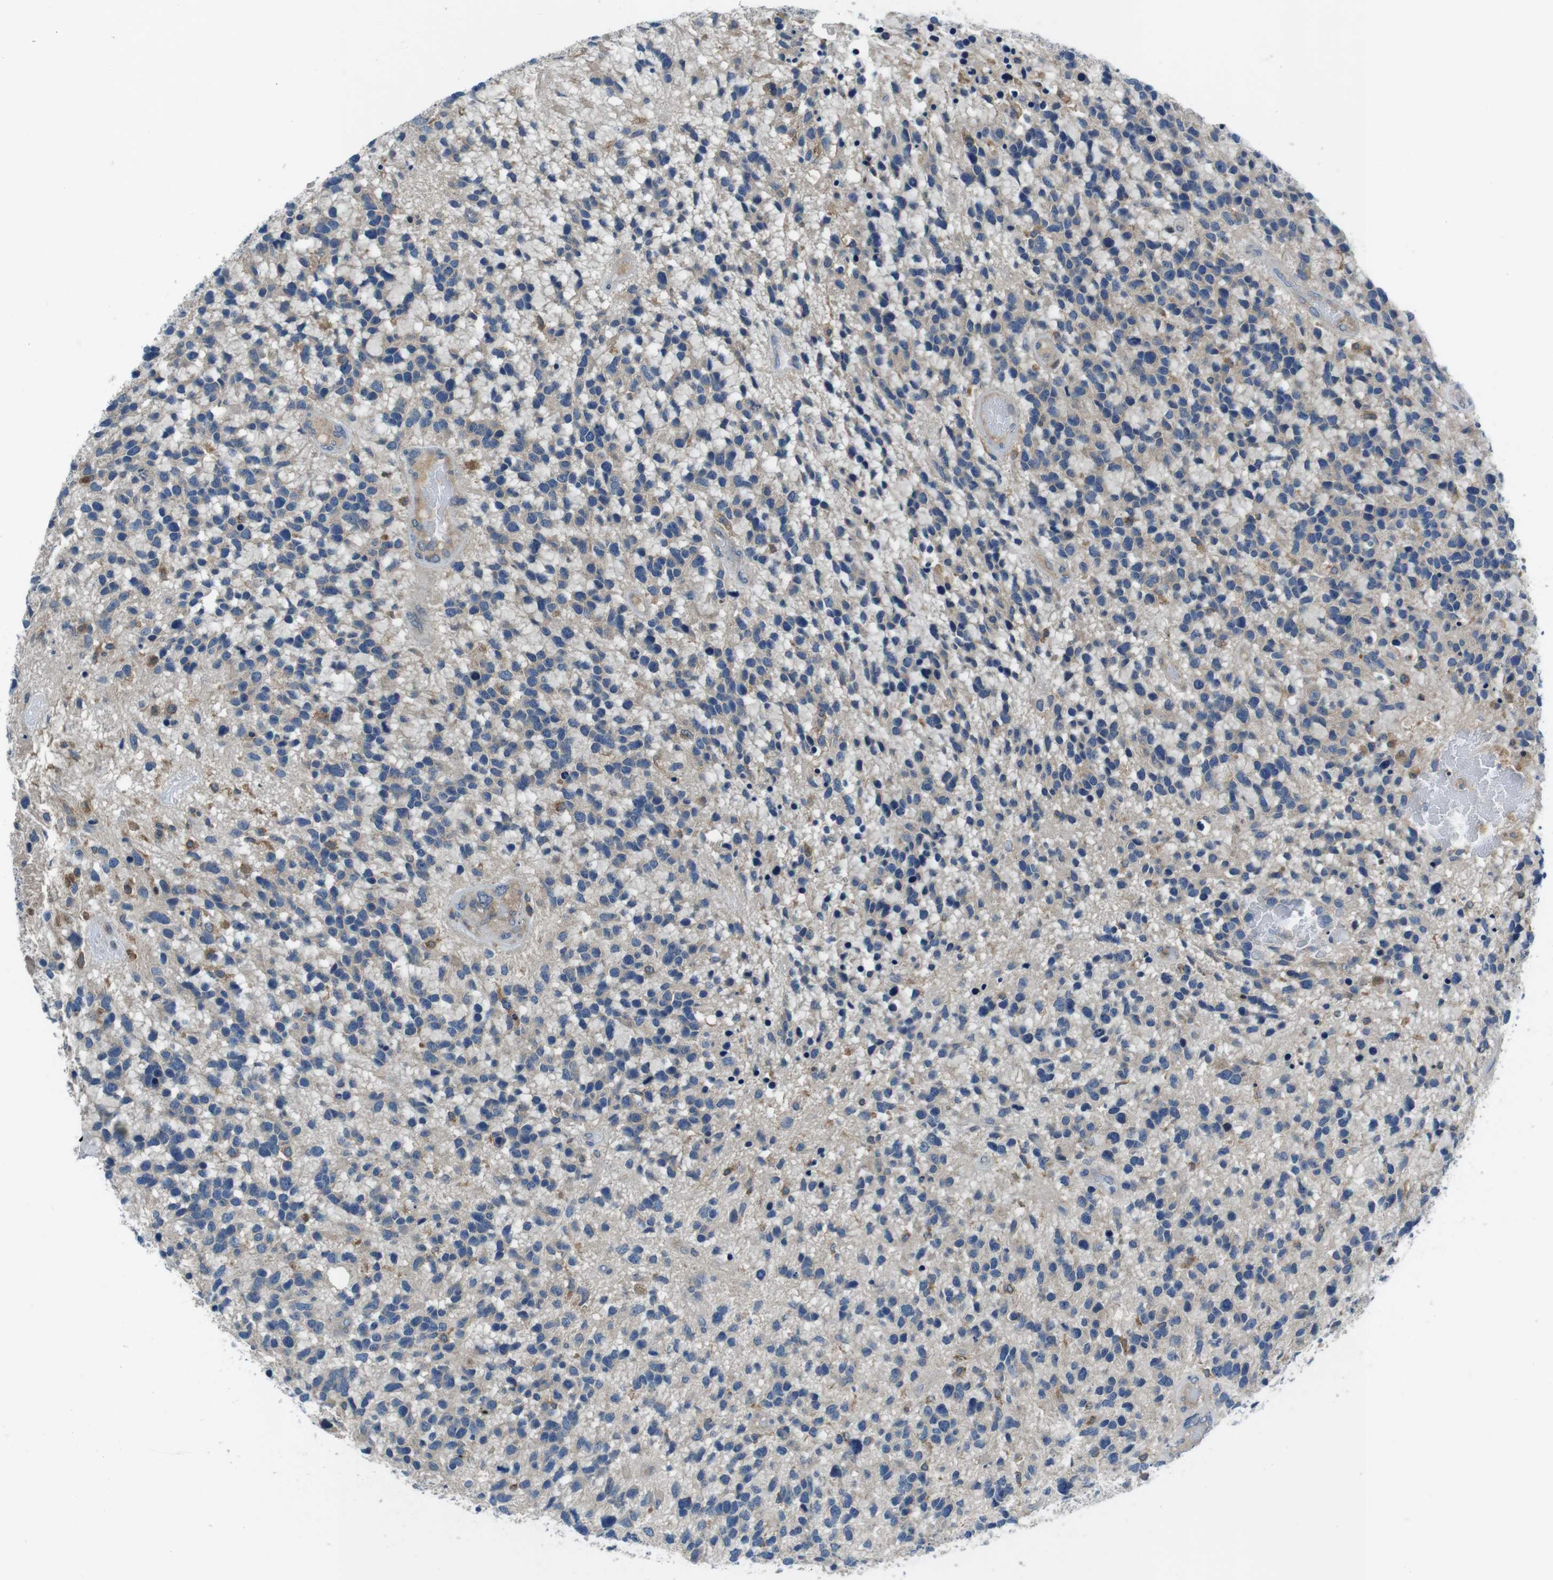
{"staining": {"intensity": "weak", "quantity": "<25%", "location": "cytoplasmic/membranous"}, "tissue": "glioma", "cell_type": "Tumor cells", "image_type": "cancer", "snomed": [{"axis": "morphology", "description": "Glioma, malignant, High grade"}, {"axis": "topography", "description": "Brain"}], "caption": "Immunohistochemical staining of human high-grade glioma (malignant) displays no significant positivity in tumor cells.", "gene": "PIK3CD", "patient": {"sex": "female", "age": 58}}